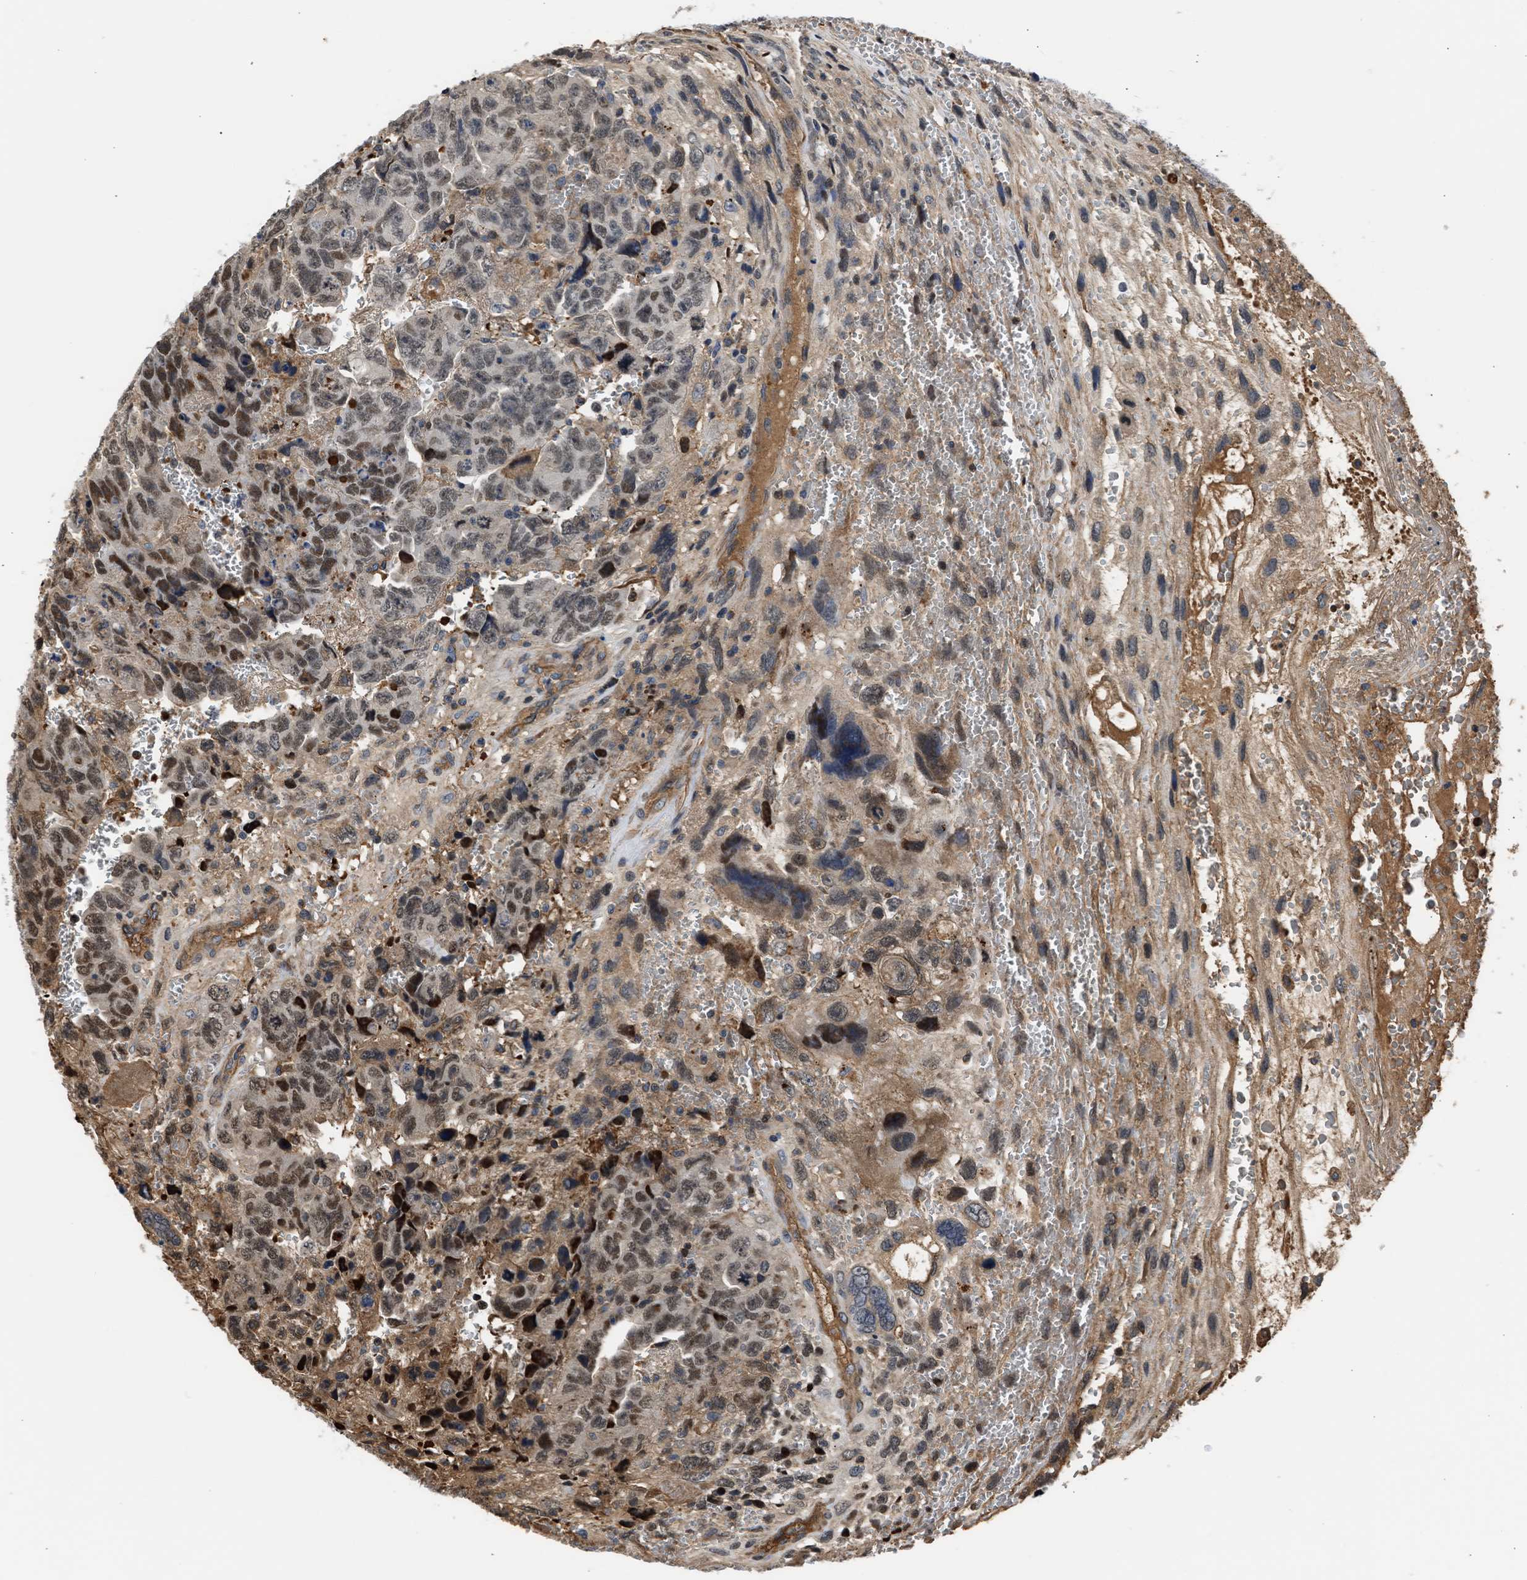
{"staining": {"intensity": "moderate", "quantity": ">75%", "location": "cytoplasmic/membranous,nuclear"}, "tissue": "testis cancer", "cell_type": "Tumor cells", "image_type": "cancer", "snomed": [{"axis": "morphology", "description": "Carcinoma, Embryonal, NOS"}, {"axis": "topography", "description": "Testis"}], "caption": "Protein expression analysis of human embryonal carcinoma (testis) reveals moderate cytoplasmic/membranous and nuclear expression in about >75% of tumor cells. (Stains: DAB in brown, nuclei in blue, Microscopy: brightfield microscopy at high magnification).", "gene": "MAS1L", "patient": {"sex": "male", "age": 28}}